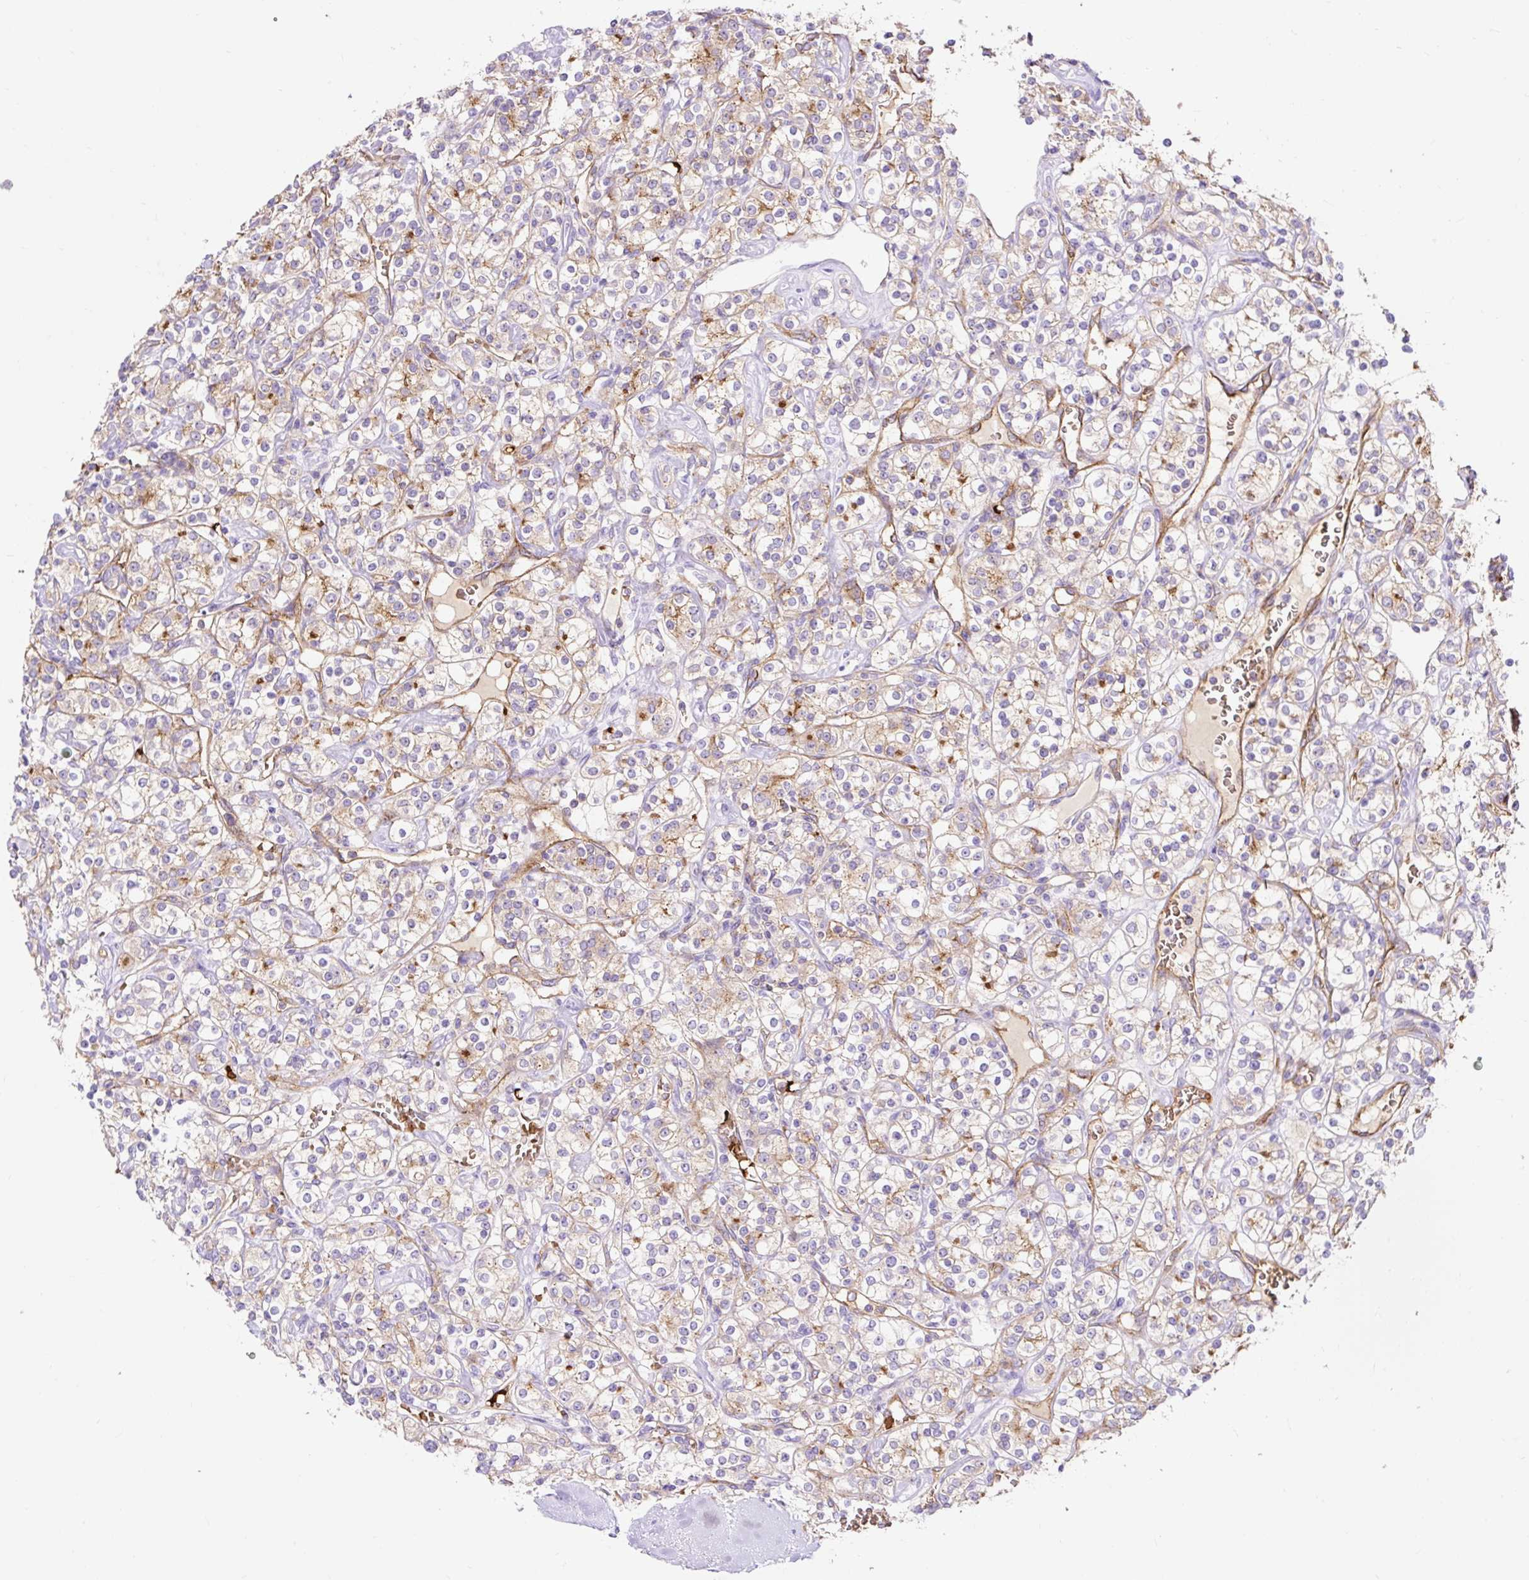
{"staining": {"intensity": "weak", "quantity": "25%-75%", "location": "cytoplasmic/membranous"}, "tissue": "renal cancer", "cell_type": "Tumor cells", "image_type": "cancer", "snomed": [{"axis": "morphology", "description": "Adenocarcinoma, NOS"}, {"axis": "topography", "description": "Kidney"}], "caption": "Weak cytoplasmic/membranous staining is seen in approximately 25%-75% of tumor cells in renal adenocarcinoma. (DAB IHC with brightfield microscopy, high magnification).", "gene": "HIP1R", "patient": {"sex": "male", "age": 77}}